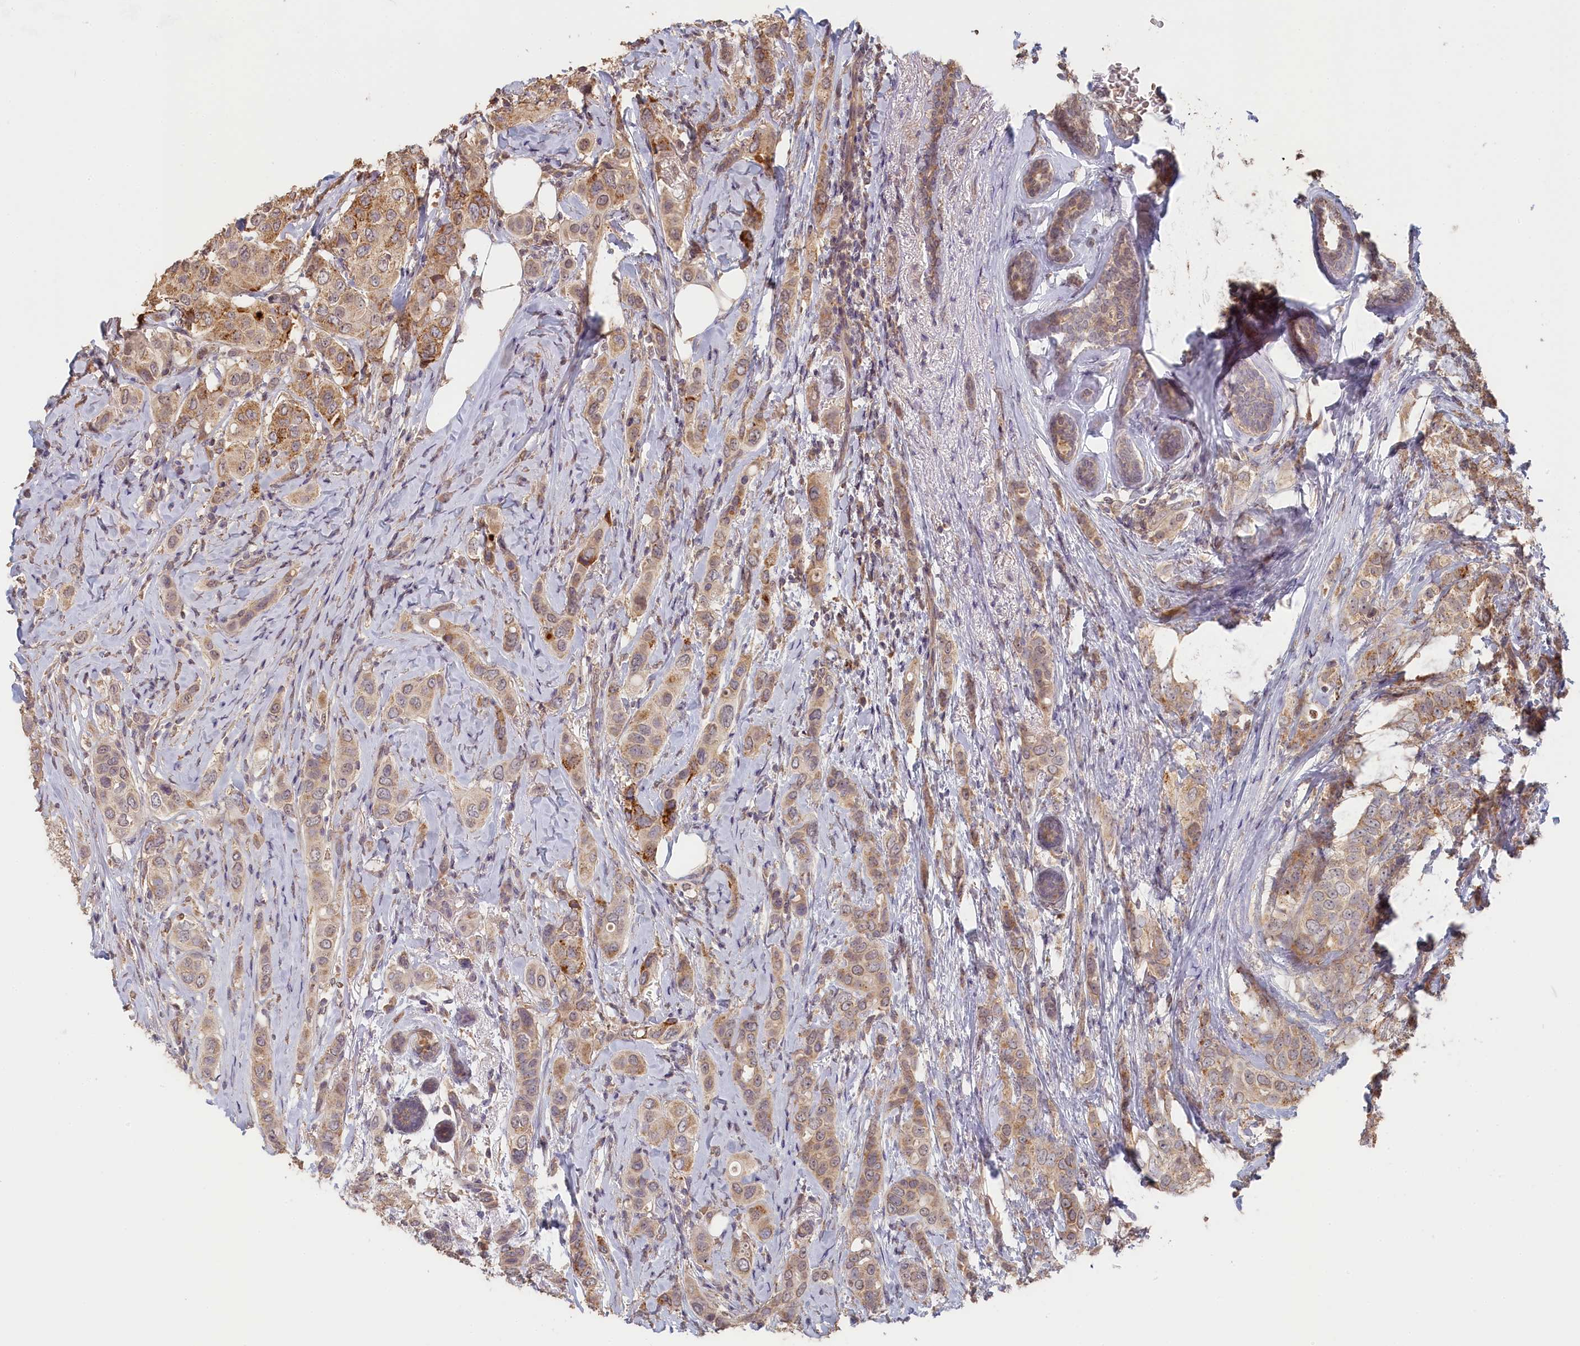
{"staining": {"intensity": "weak", "quantity": ">75%", "location": "cytoplasmic/membranous"}, "tissue": "breast cancer", "cell_type": "Tumor cells", "image_type": "cancer", "snomed": [{"axis": "morphology", "description": "Lobular carcinoma"}, {"axis": "topography", "description": "Breast"}], "caption": "A high-resolution micrograph shows IHC staining of breast lobular carcinoma, which displays weak cytoplasmic/membranous expression in about >75% of tumor cells. (DAB (3,3'-diaminobenzidine) IHC with brightfield microscopy, high magnification).", "gene": "STX16", "patient": {"sex": "female", "age": 51}}